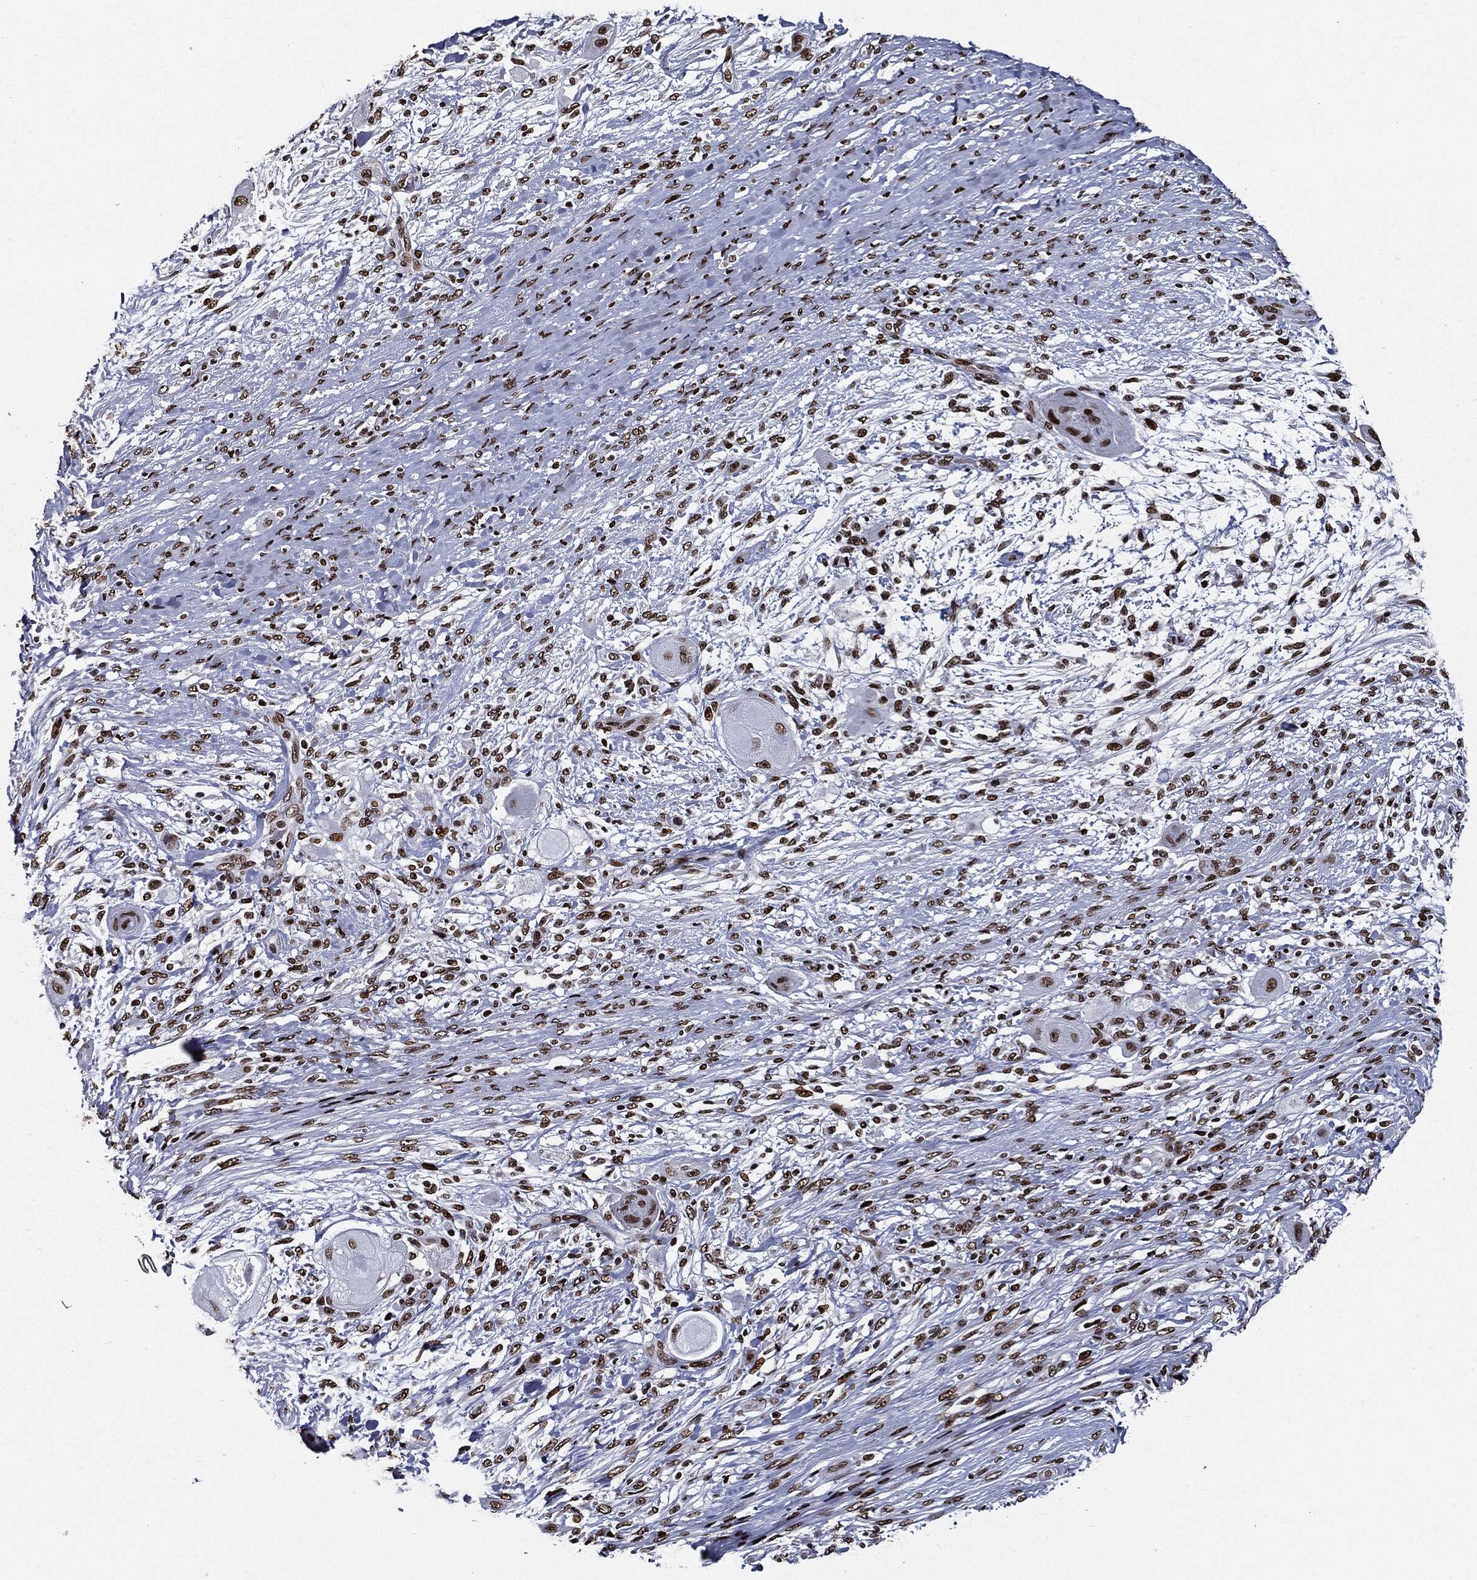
{"staining": {"intensity": "moderate", "quantity": ">75%", "location": "nuclear"}, "tissue": "skin cancer", "cell_type": "Tumor cells", "image_type": "cancer", "snomed": [{"axis": "morphology", "description": "Squamous cell carcinoma, NOS"}, {"axis": "topography", "description": "Skin"}], "caption": "Immunohistochemical staining of skin cancer (squamous cell carcinoma) shows moderate nuclear protein expression in approximately >75% of tumor cells.", "gene": "ZFP91", "patient": {"sex": "male", "age": 62}}